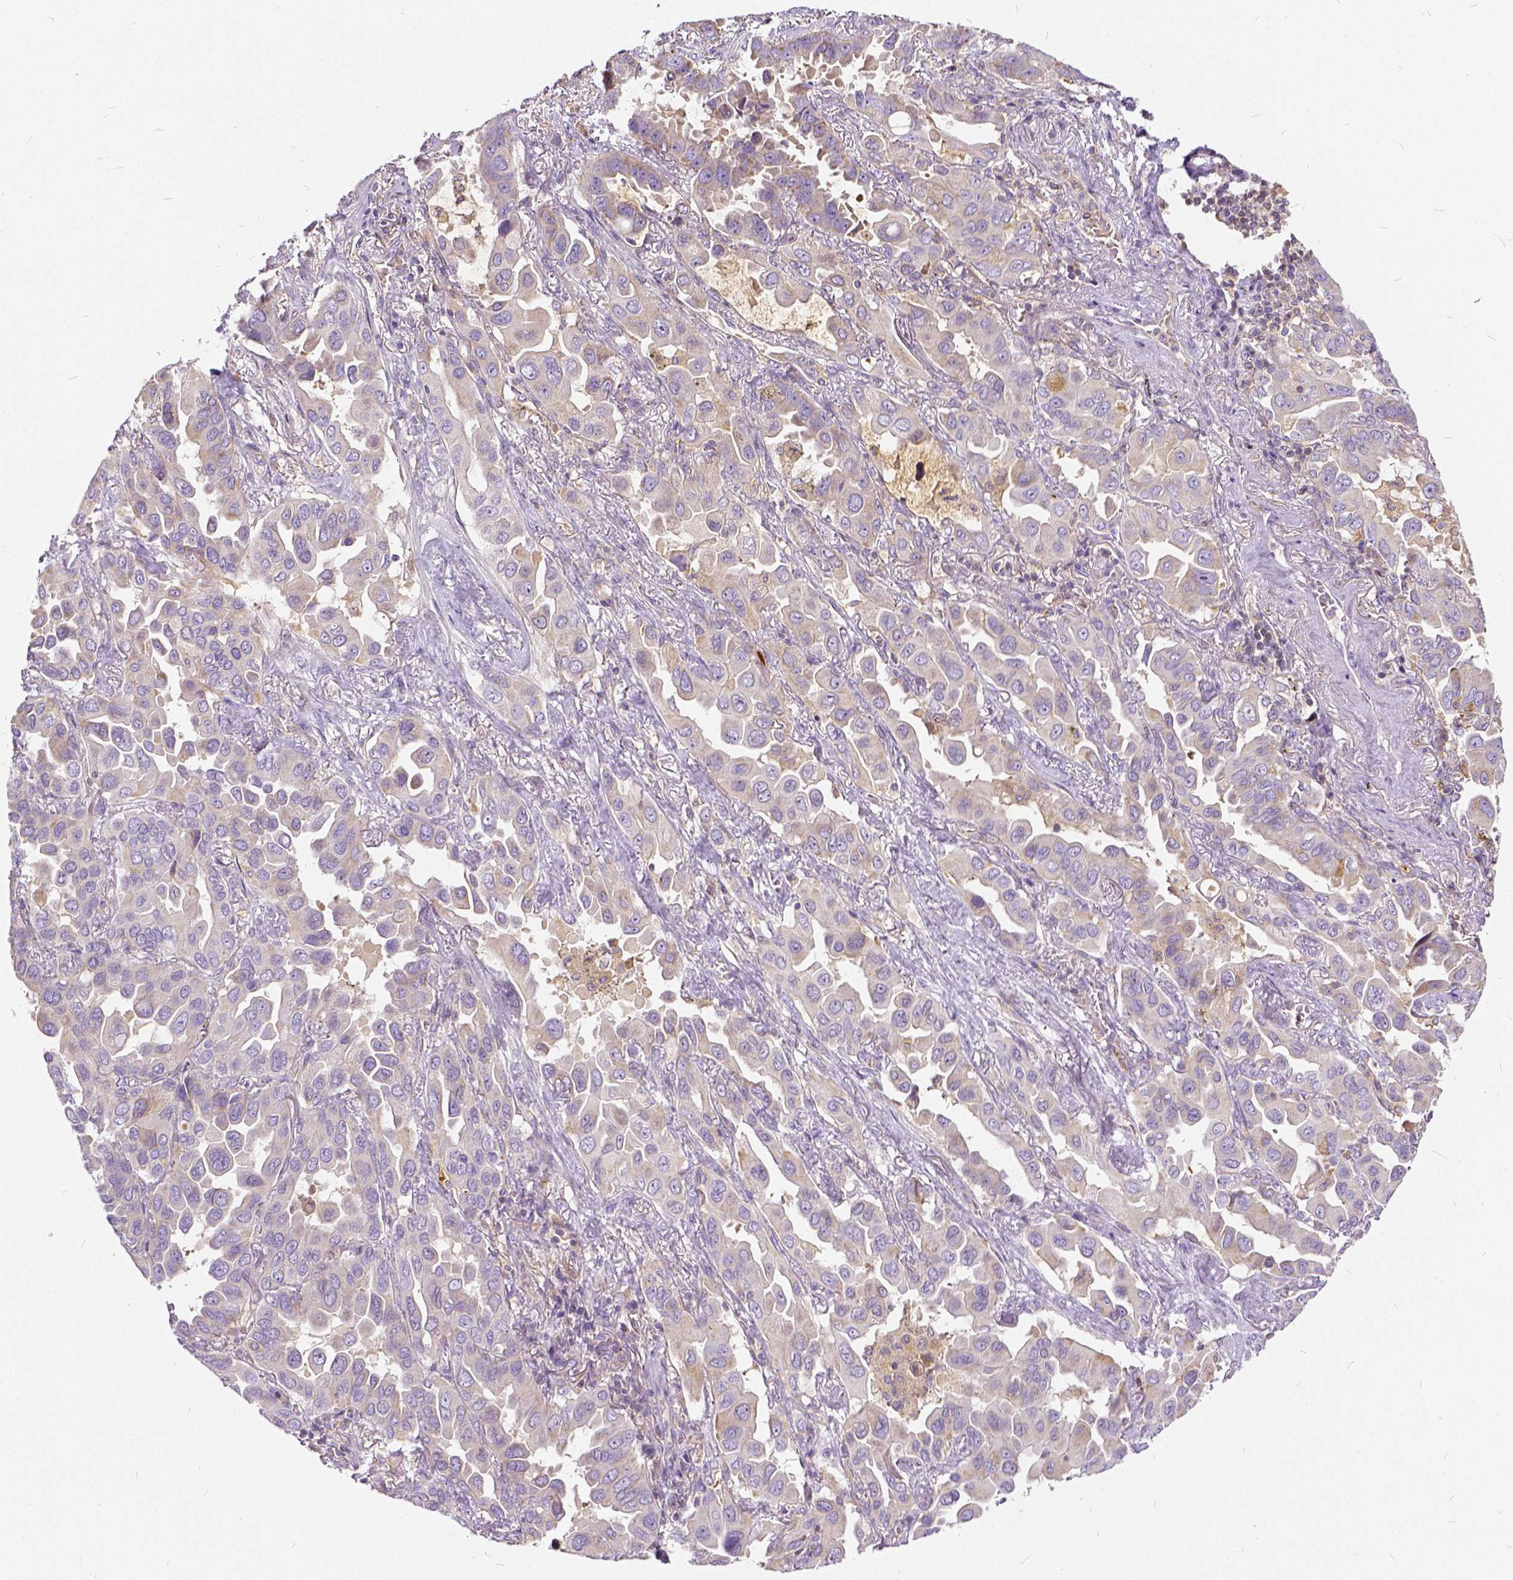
{"staining": {"intensity": "weak", "quantity": "<25%", "location": "cytoplasmic/membranous"}, "tissue": "lung cancer", "cell_type": "Tumor cells", "image_type": "cancer", "snomed": [{"axis": "morphology", "description": "Adenocarcinoma, NOS"}, {"axis": "topography", "description": "Lung"}], "caption": "Immunohistochemistry of human lung cancer (adenocarcinoma) shows no positivity in tumor cells.", "gene": "CADM4", "patient": {"sex": "male", "age": 64}}